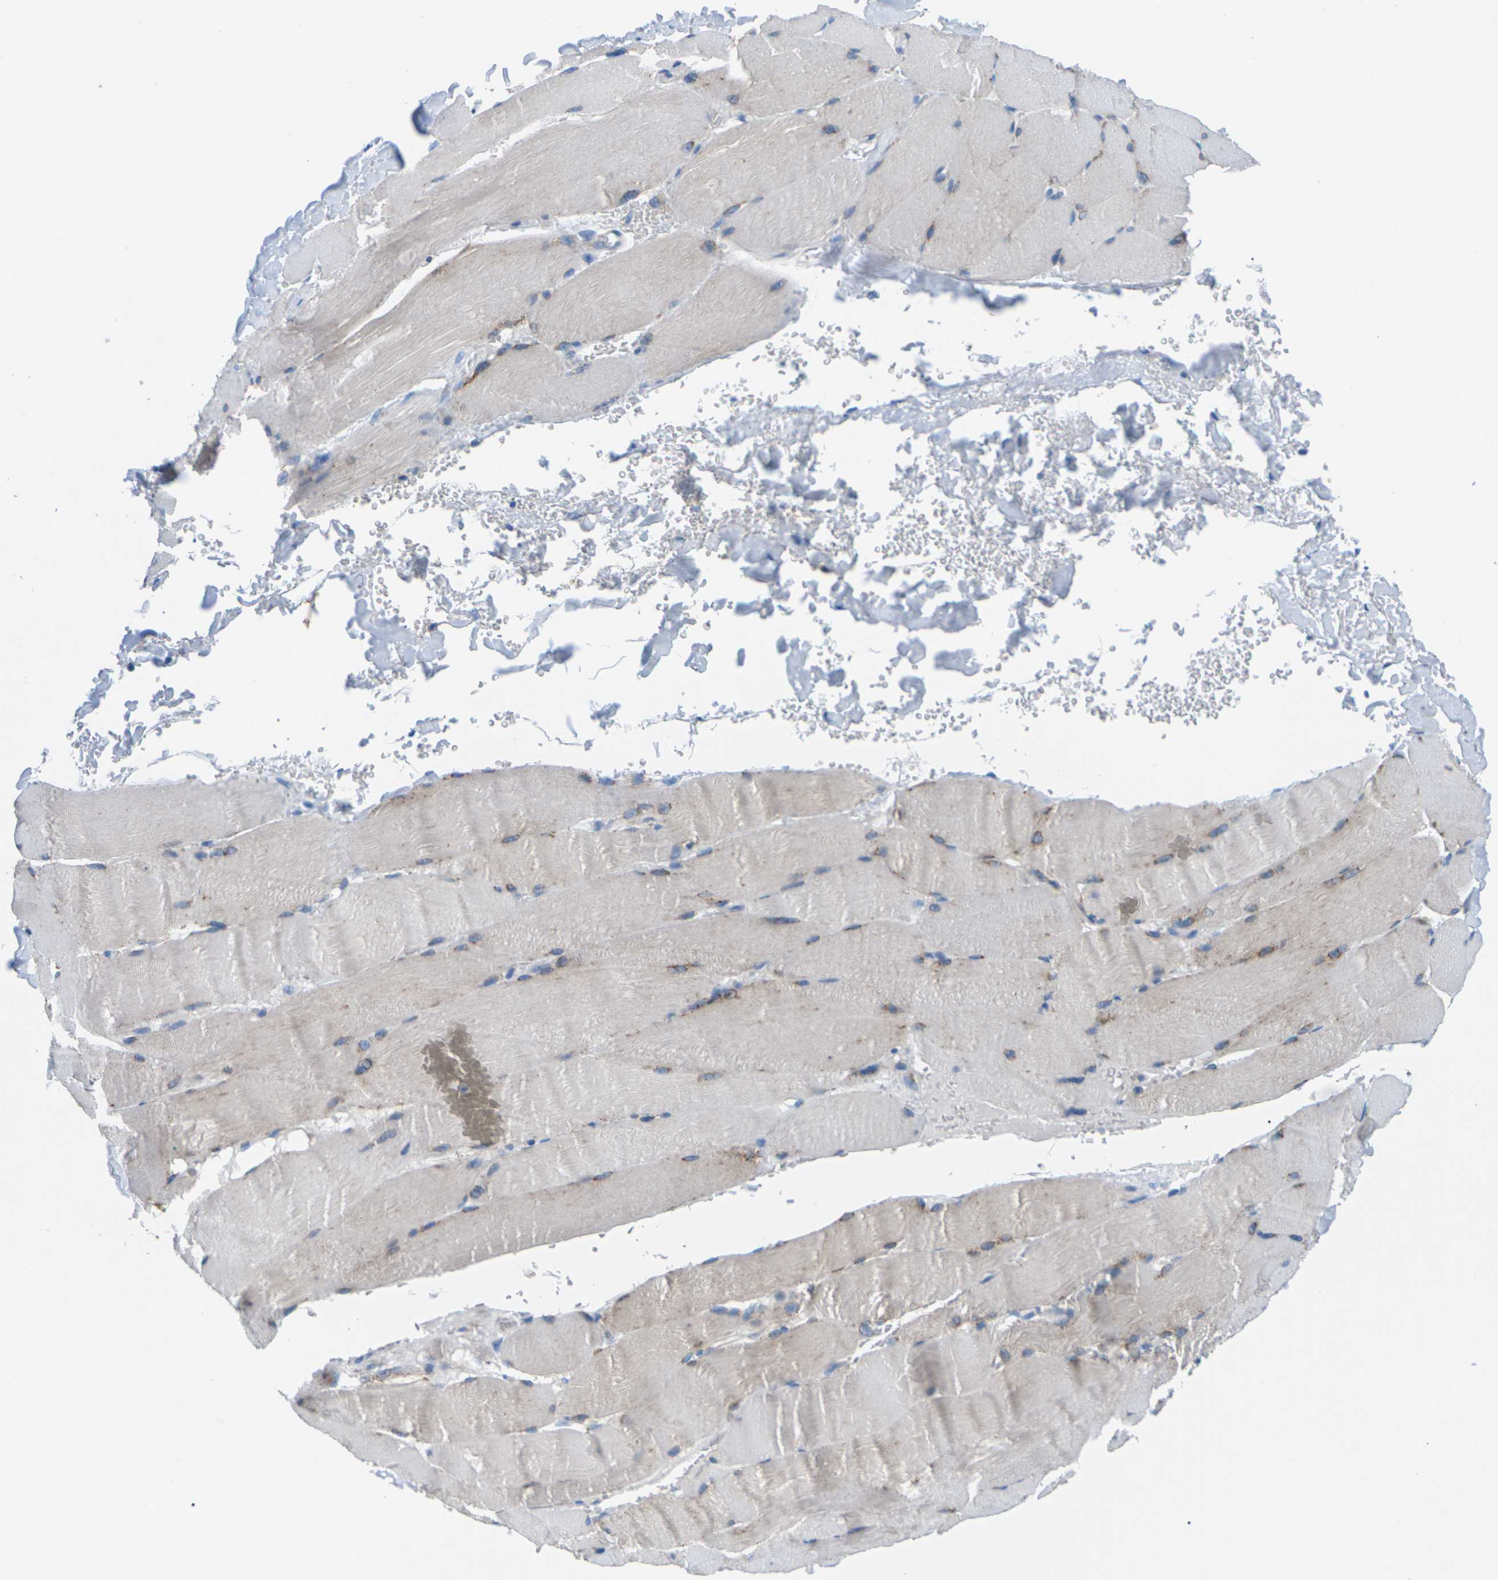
{"staining": {"intensity": "weak", "quantity": "<25%", "location": "cytoplasmic/membranous"}, "tissue": "skeletal muscle", "cell_type": "Myocytes", "image_type": "normal", "snomed": [{"axis": "morphology", "description": "Normal tissue, NOS"}, {"axis": "topography", "description": "Skin"}, {"axis": "topography", "description": "Skeletal muscle"}], "caption": "There is no significant expression in myocytes of skeletal muscle. (DAB (3,3'-diaminobenzidine) IHC visualized using brightfield microscopy, high magnification).", "gene": "SYNGR2", "patient": {"sex": "male", "age": 83}}